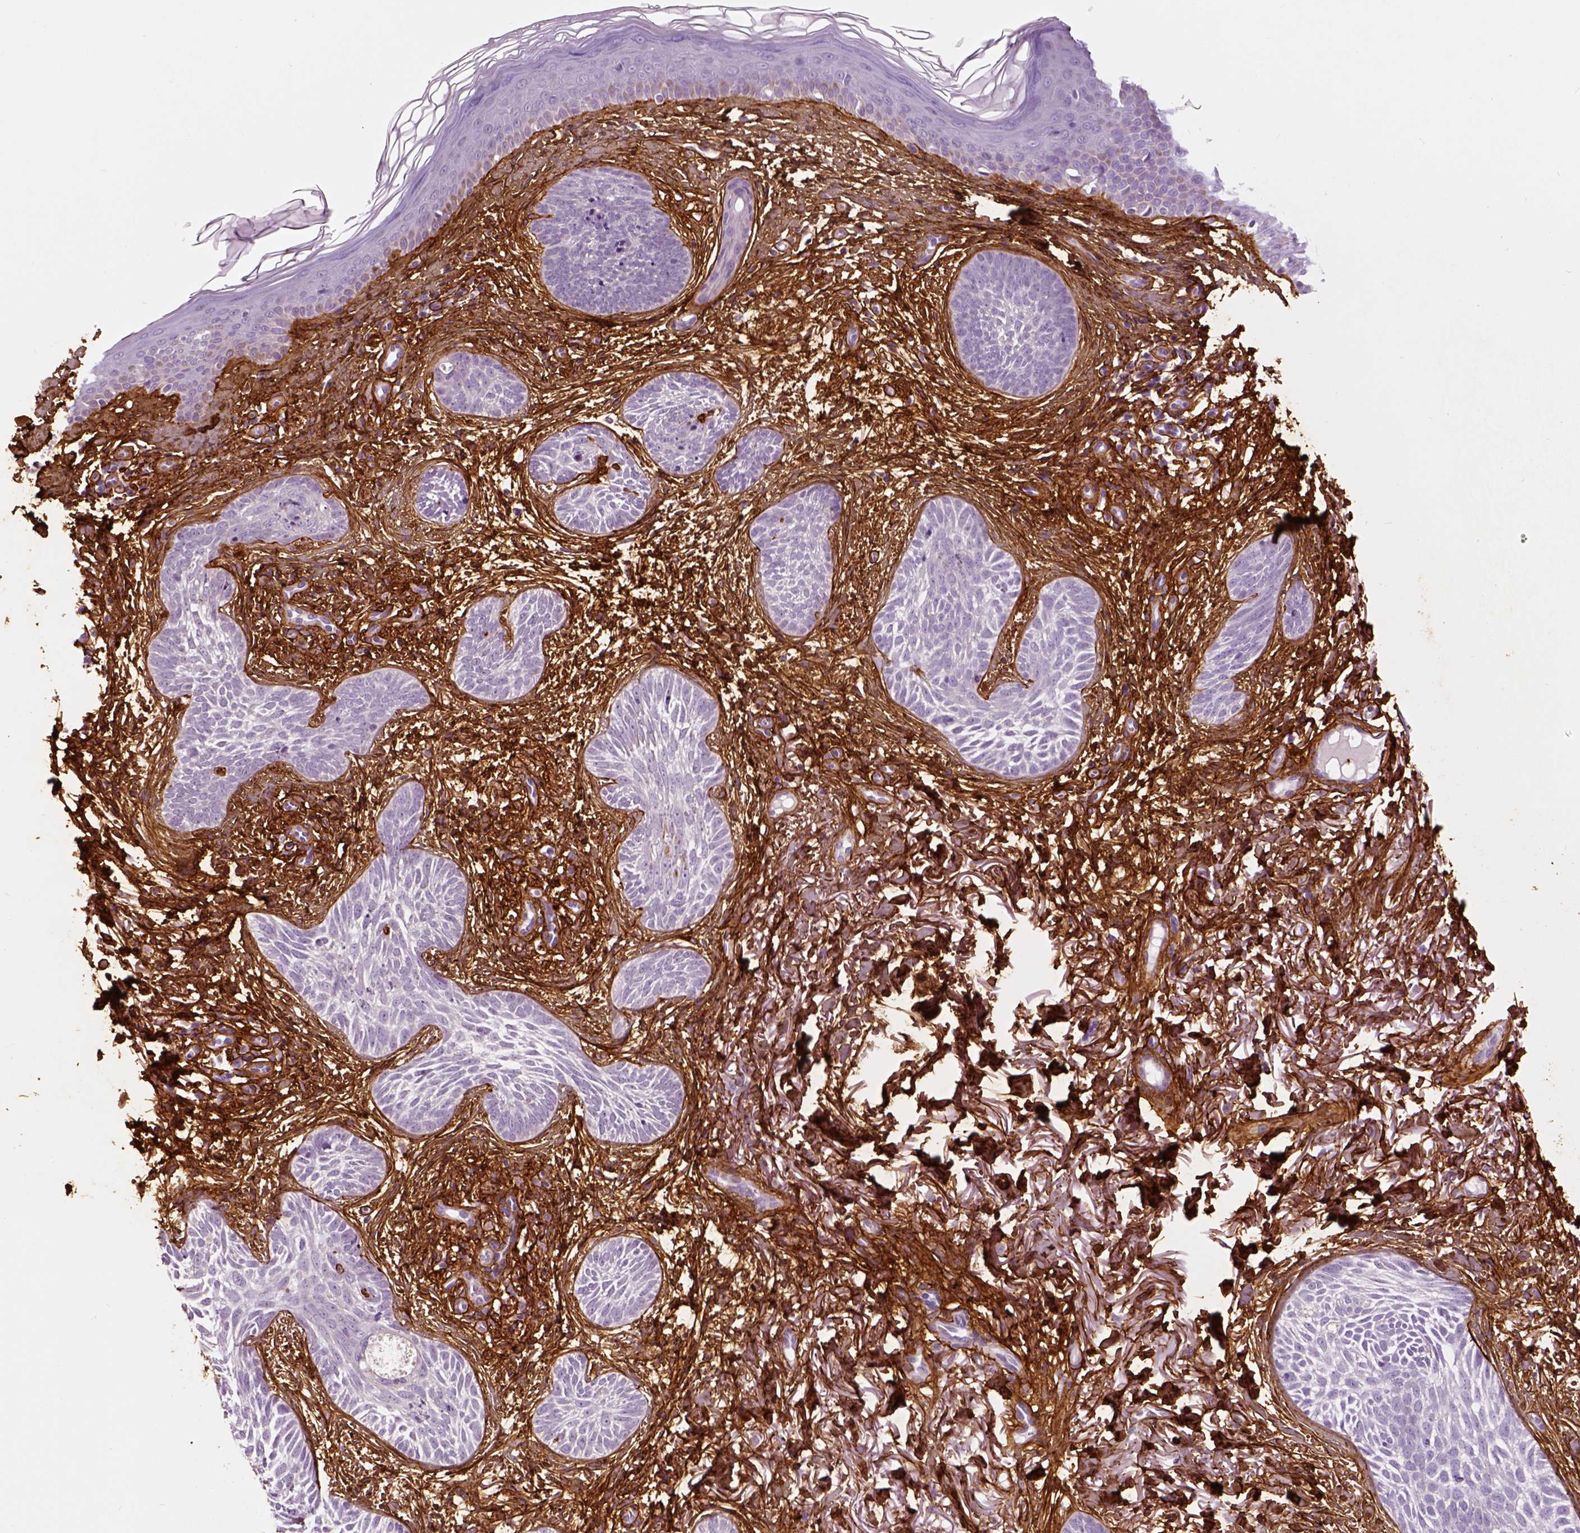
{"staining": {"intensity": "negative", "quantity": "none", "location": "none"}, "tissue": "skin cancer", "cell_type": "Tumor cells", "image_type": "cancer", "snomed": [{"axis": "morphology", "description": "Basal cell carcinoma"}, {"axis": "topography", "description": "Skin"}], "caption": "The micrograph exhibits no significant staining in tumor cells of skin cancer.", "gene": "COL6A2", "patient": {"sex": "female", "age": 68}}